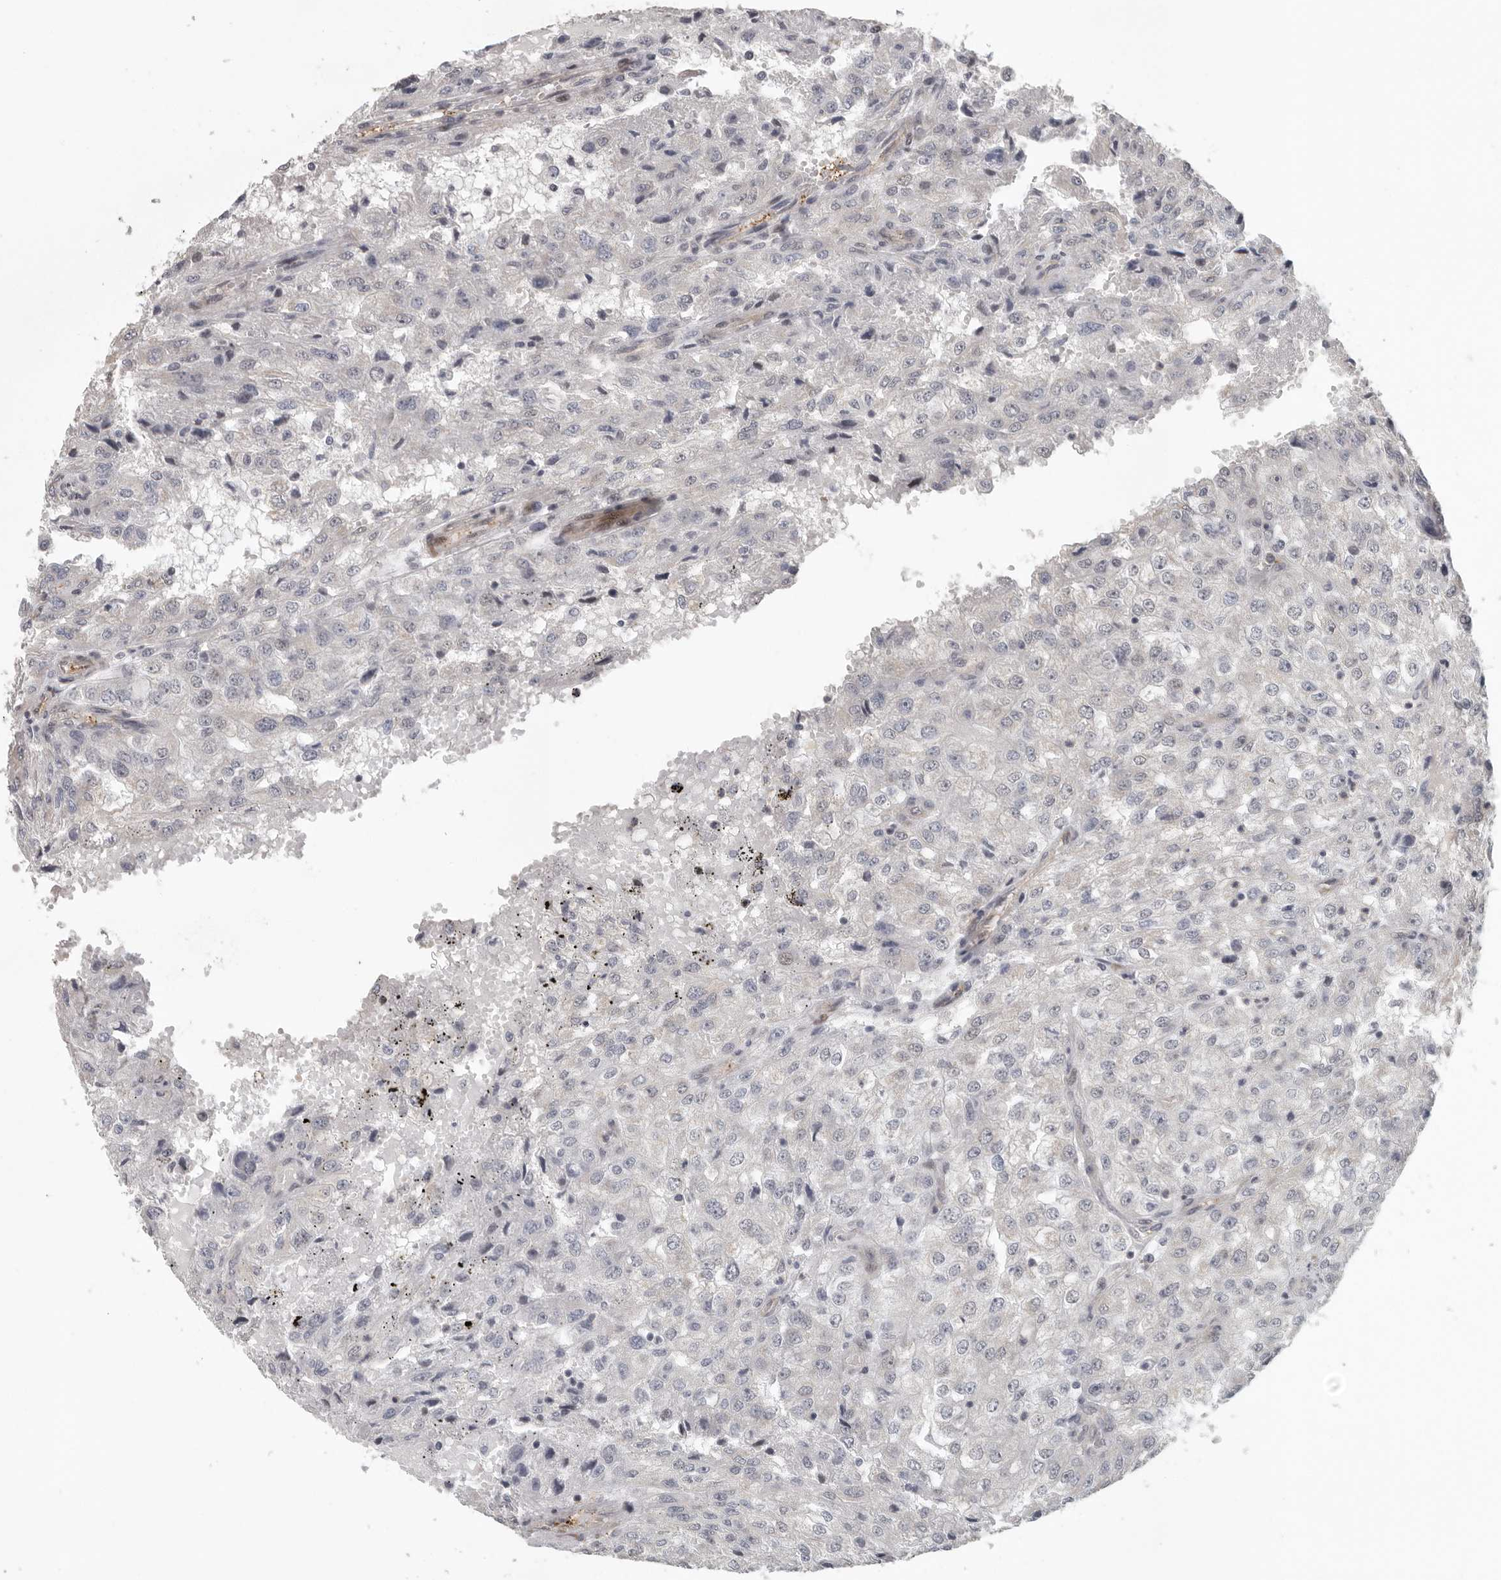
{"staining": {"intensity": "negative", "quantity": "none", "location": "none"}, "tissue": "renal cancer", "cell_type": "Tumor cells", "image_type": "cancer", "snomed": [{"axis": "morphology", "description": "Adenocarcinoma, NOS"}, {"axis": "topography", "description": "Kidney"}], "caption": "A high-resolution photomicrograph shows IHC staining of renal cancer, which shows no significant staining in tumor cells. (DAB immunohistochemistry (IHC) with hematoxylin counter stain).", "gene": "RALGPS2", "patient": {"sex": "female", "age": 54}}